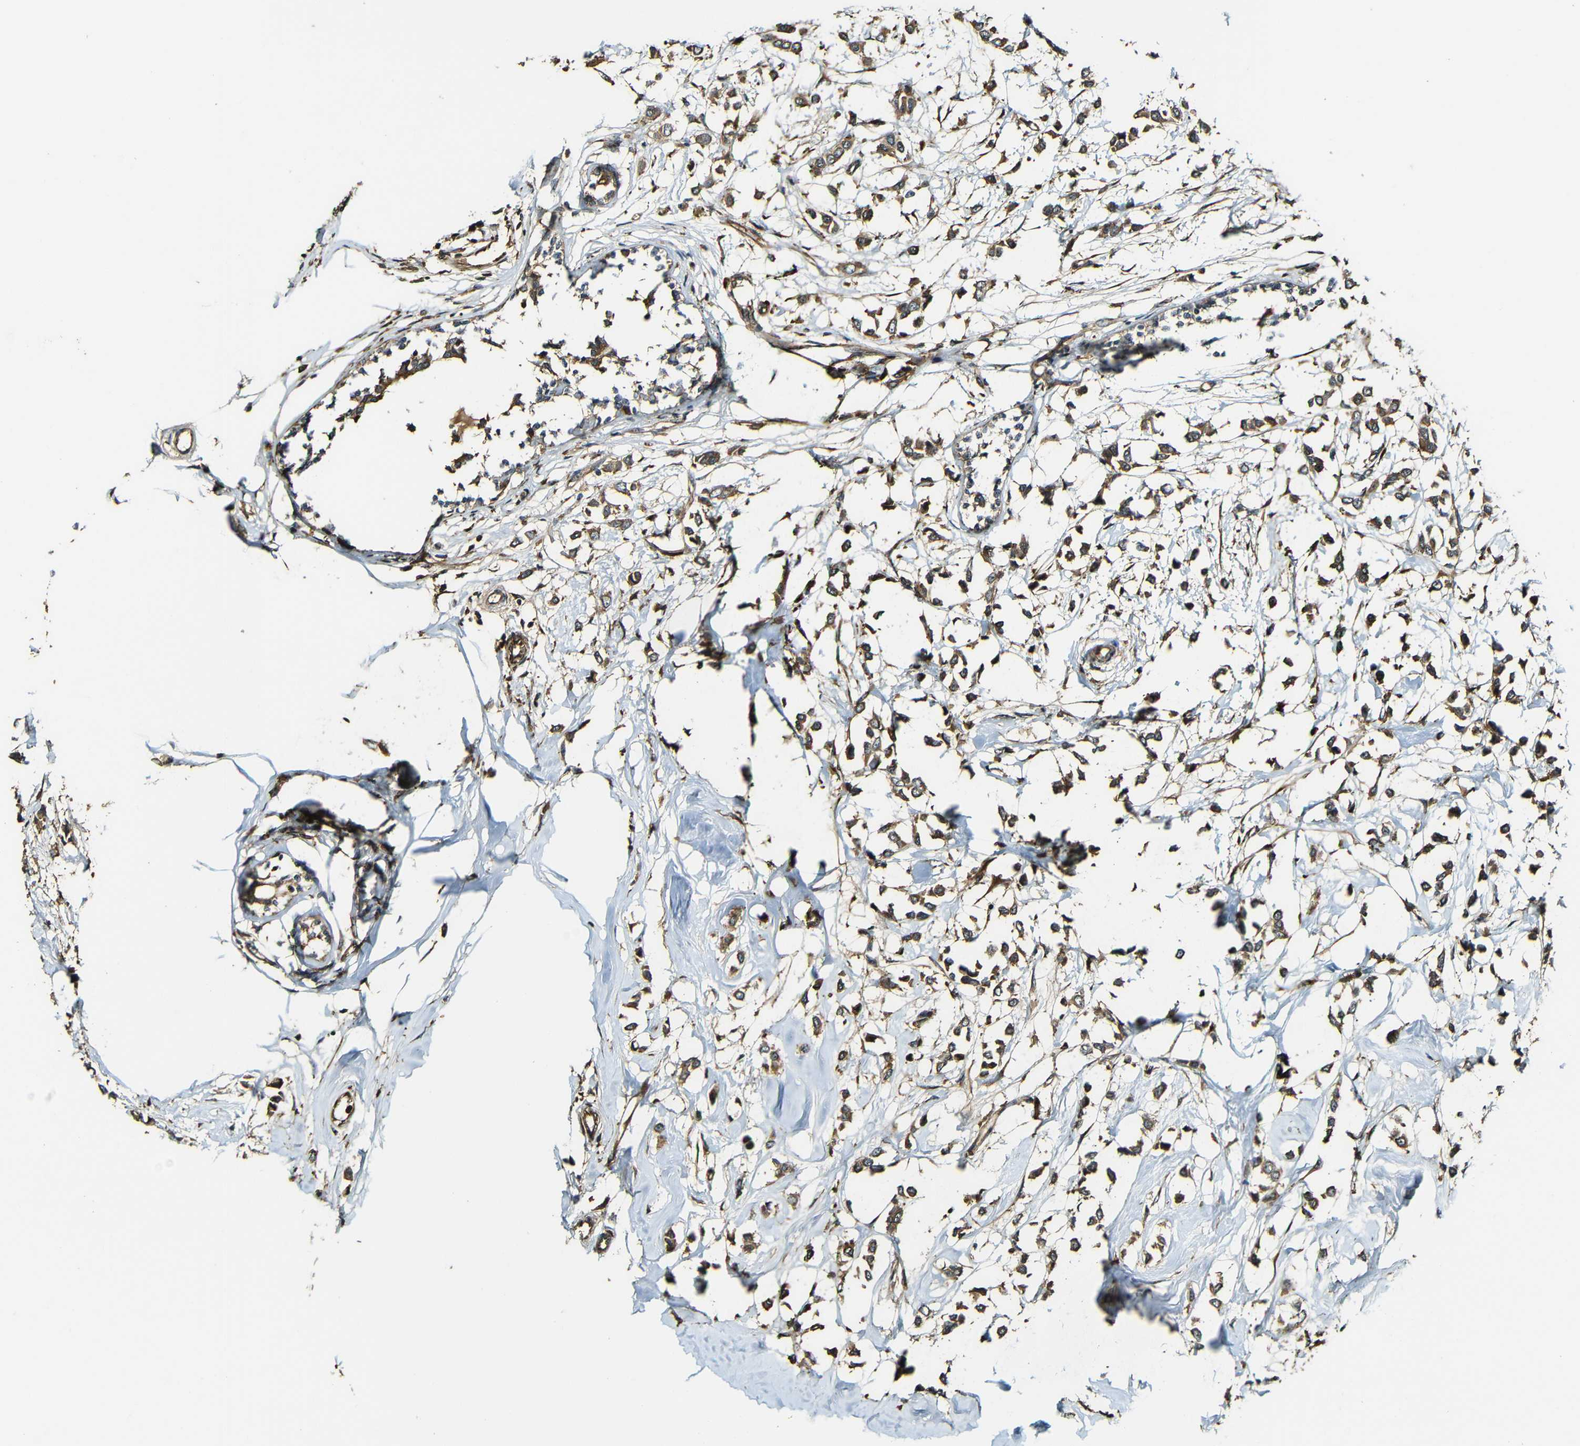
{"staining": {"intensity": "moderate", "quantity": ">75%", "location": "cytoplasmic/membranous"}, "tissue": "breast cancer", "cell_type": "Tumor cells", "image_type": "cancer", "snomed": [{"axis": "morphology", "description": "Lobular carcinoma"}, {"axis": "topography", "description": "Breast"}], "caption": "The image shows a brown stain indicating the presence of a protein in the cytoplasmic/membranous of tumor cells in lobular carcinoma (breast).", "gene": "CASP8", "patient": {"sex": "female", "age": 51}}